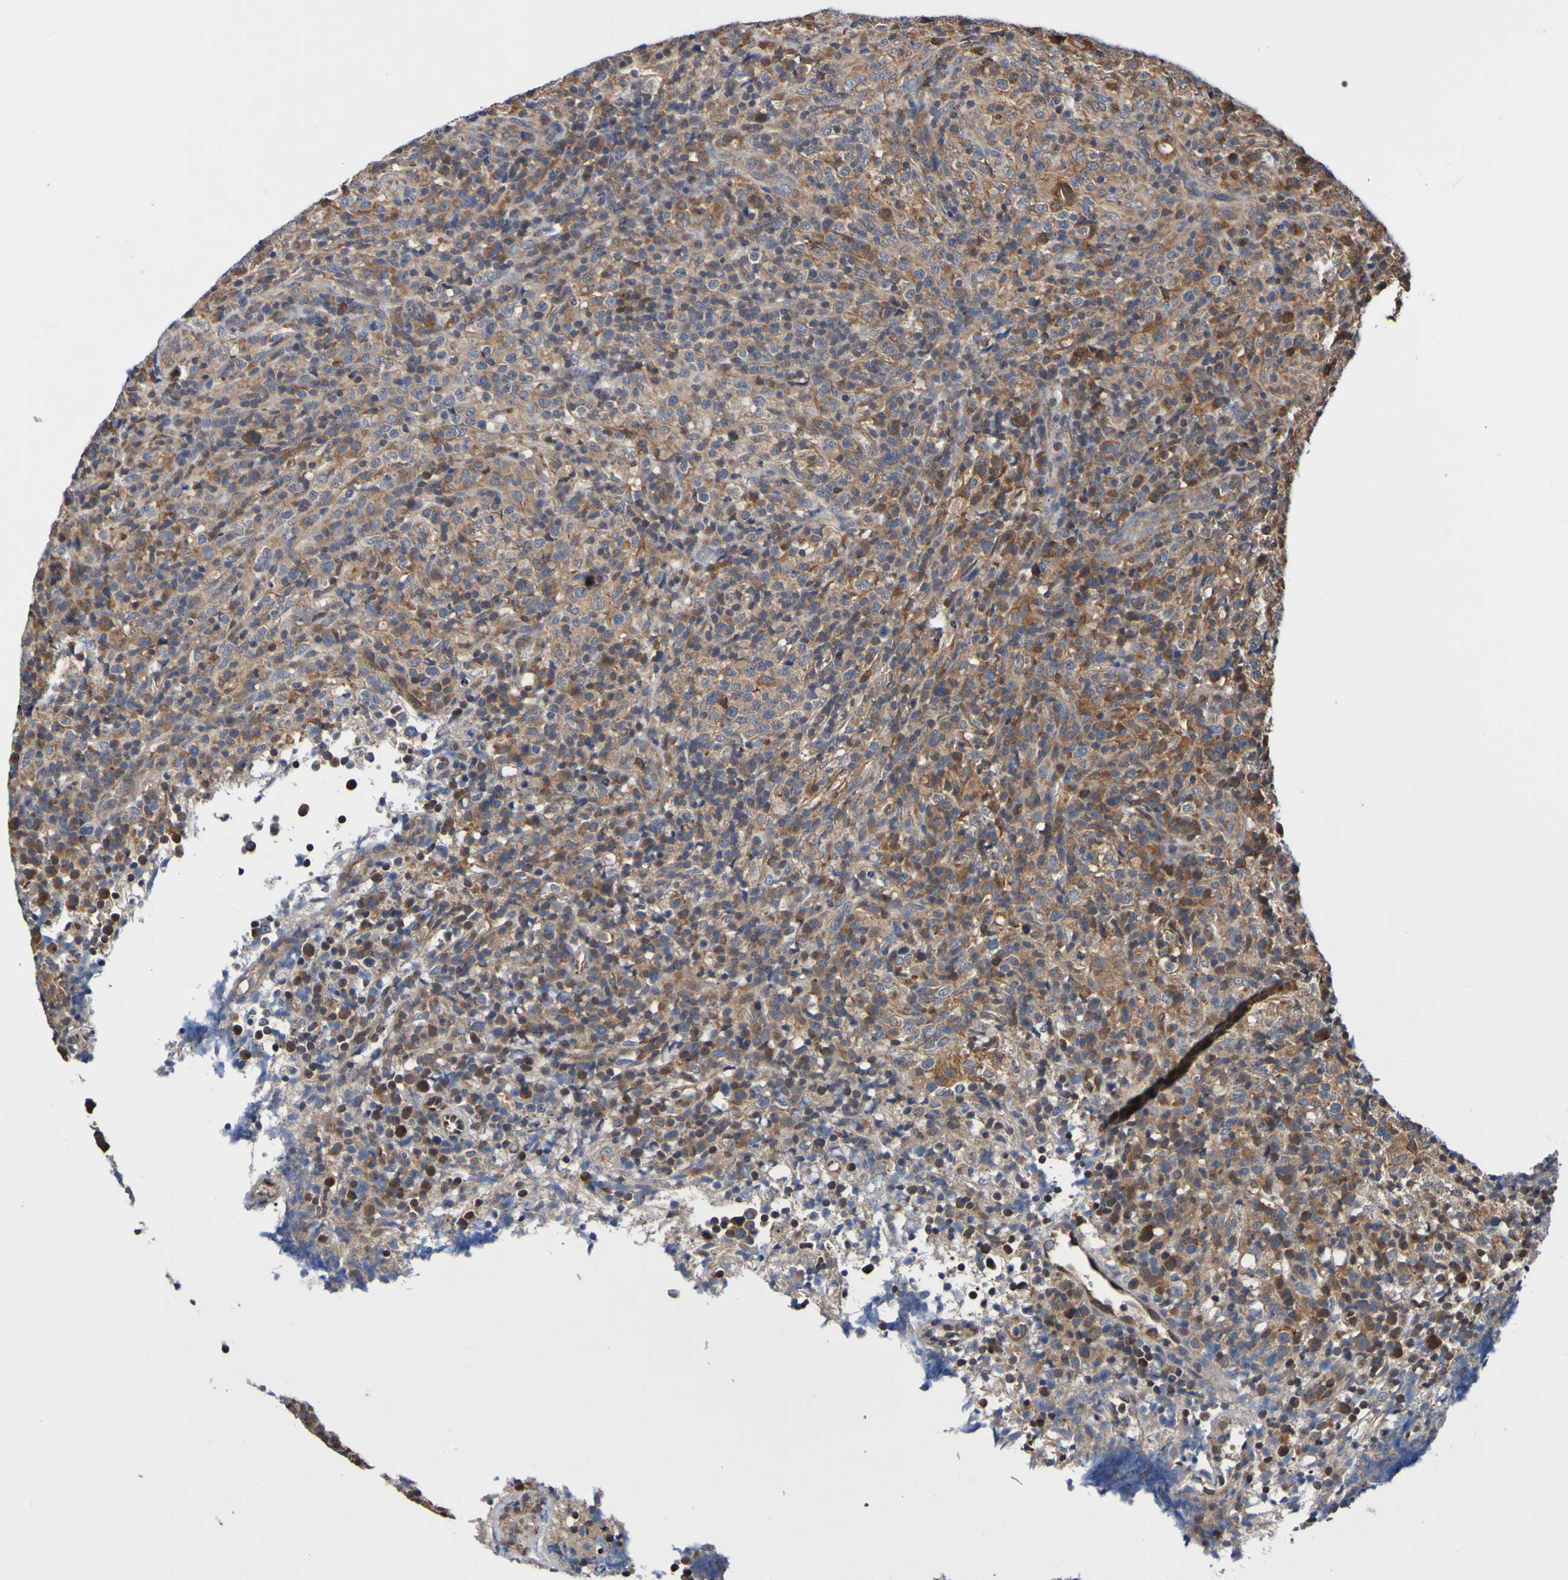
{"staining": {"intensity": "moderate", "quantity": ">75%", "location": "cytoplasmic/membranous"}, "tissue": "lymphoma", "cell_type": "Tumor cells", "image_type": "cancer", "snomed": [{"axis": "morphology", "description": "Malignant lymphoma, non-Hodgkin's type, High grade"}, {"axis": "topography", "description": "Lymph node"}], "caption": "Moderate cytoplasmic/membranous staining is present in about >75% of tumor cells in high-grade malignant lymphoma, non-Hodgkin's type. (IHC, brightfield microscopy, high magnification).", "gene": "AXIN1", "patient": {"sex": "female", "age": 76}}